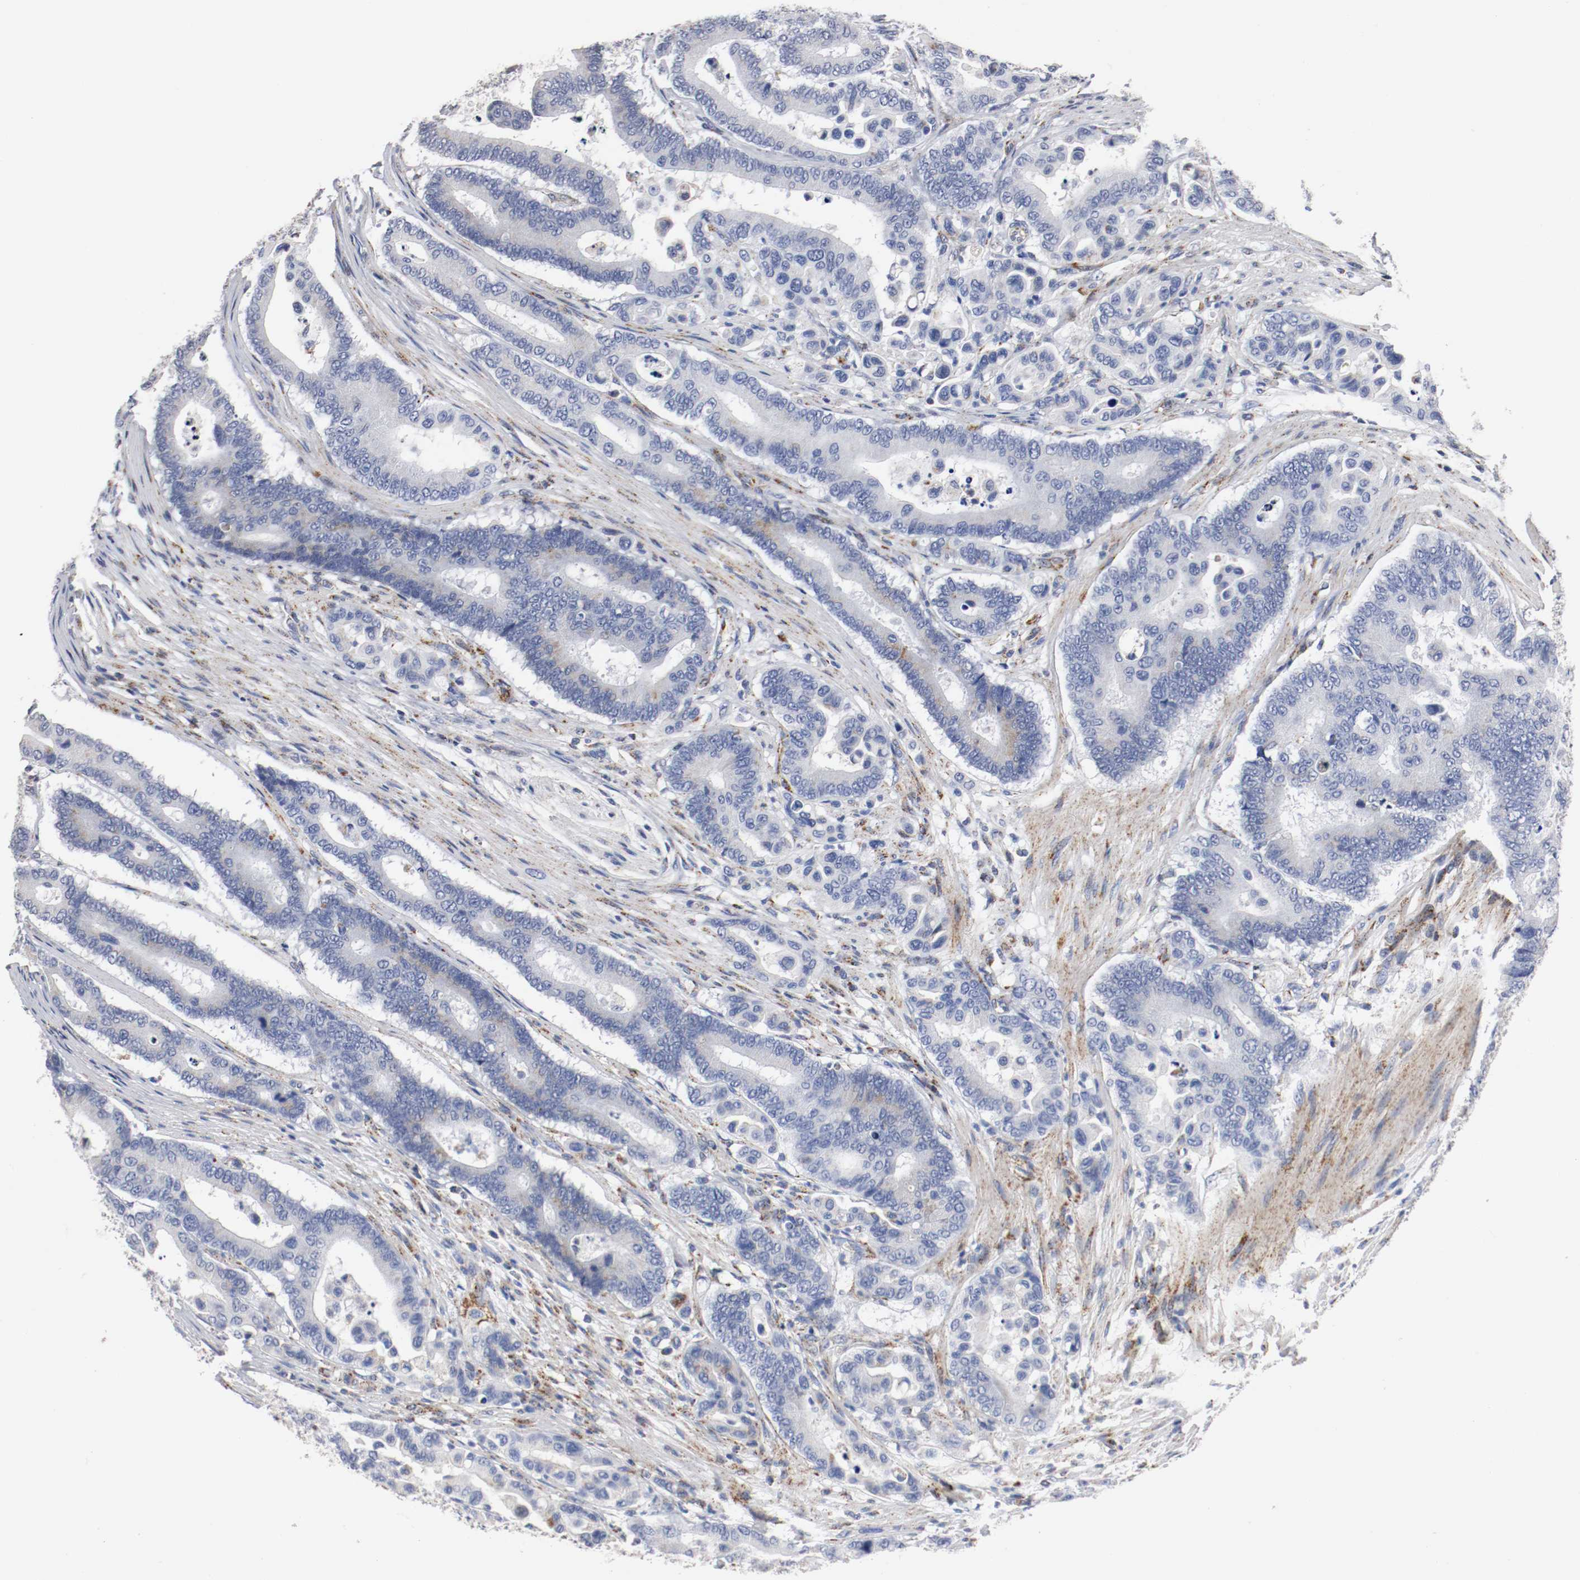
{"staining": {"intensity": "negative", "quantity": "none", "location": "none"}, "tissue": "colorectal cancer", "cell_type": "Tumor cells", "image_type": "cancer", "snomed": [{"axis": "morphology", "description": "Normal tissue, NOS"}, {"axis": "morphology", "description": "Adenocarcinoma, NOS"}, {"axis": "topography", "description": "Colon"}], "caption": "Immunohistochemical staining of human adenocarcinoma (colorectal) shows no significant staining in tumor cells.", "gene": "TUBD1", "patient": {"sex": "male", "age": 82}}